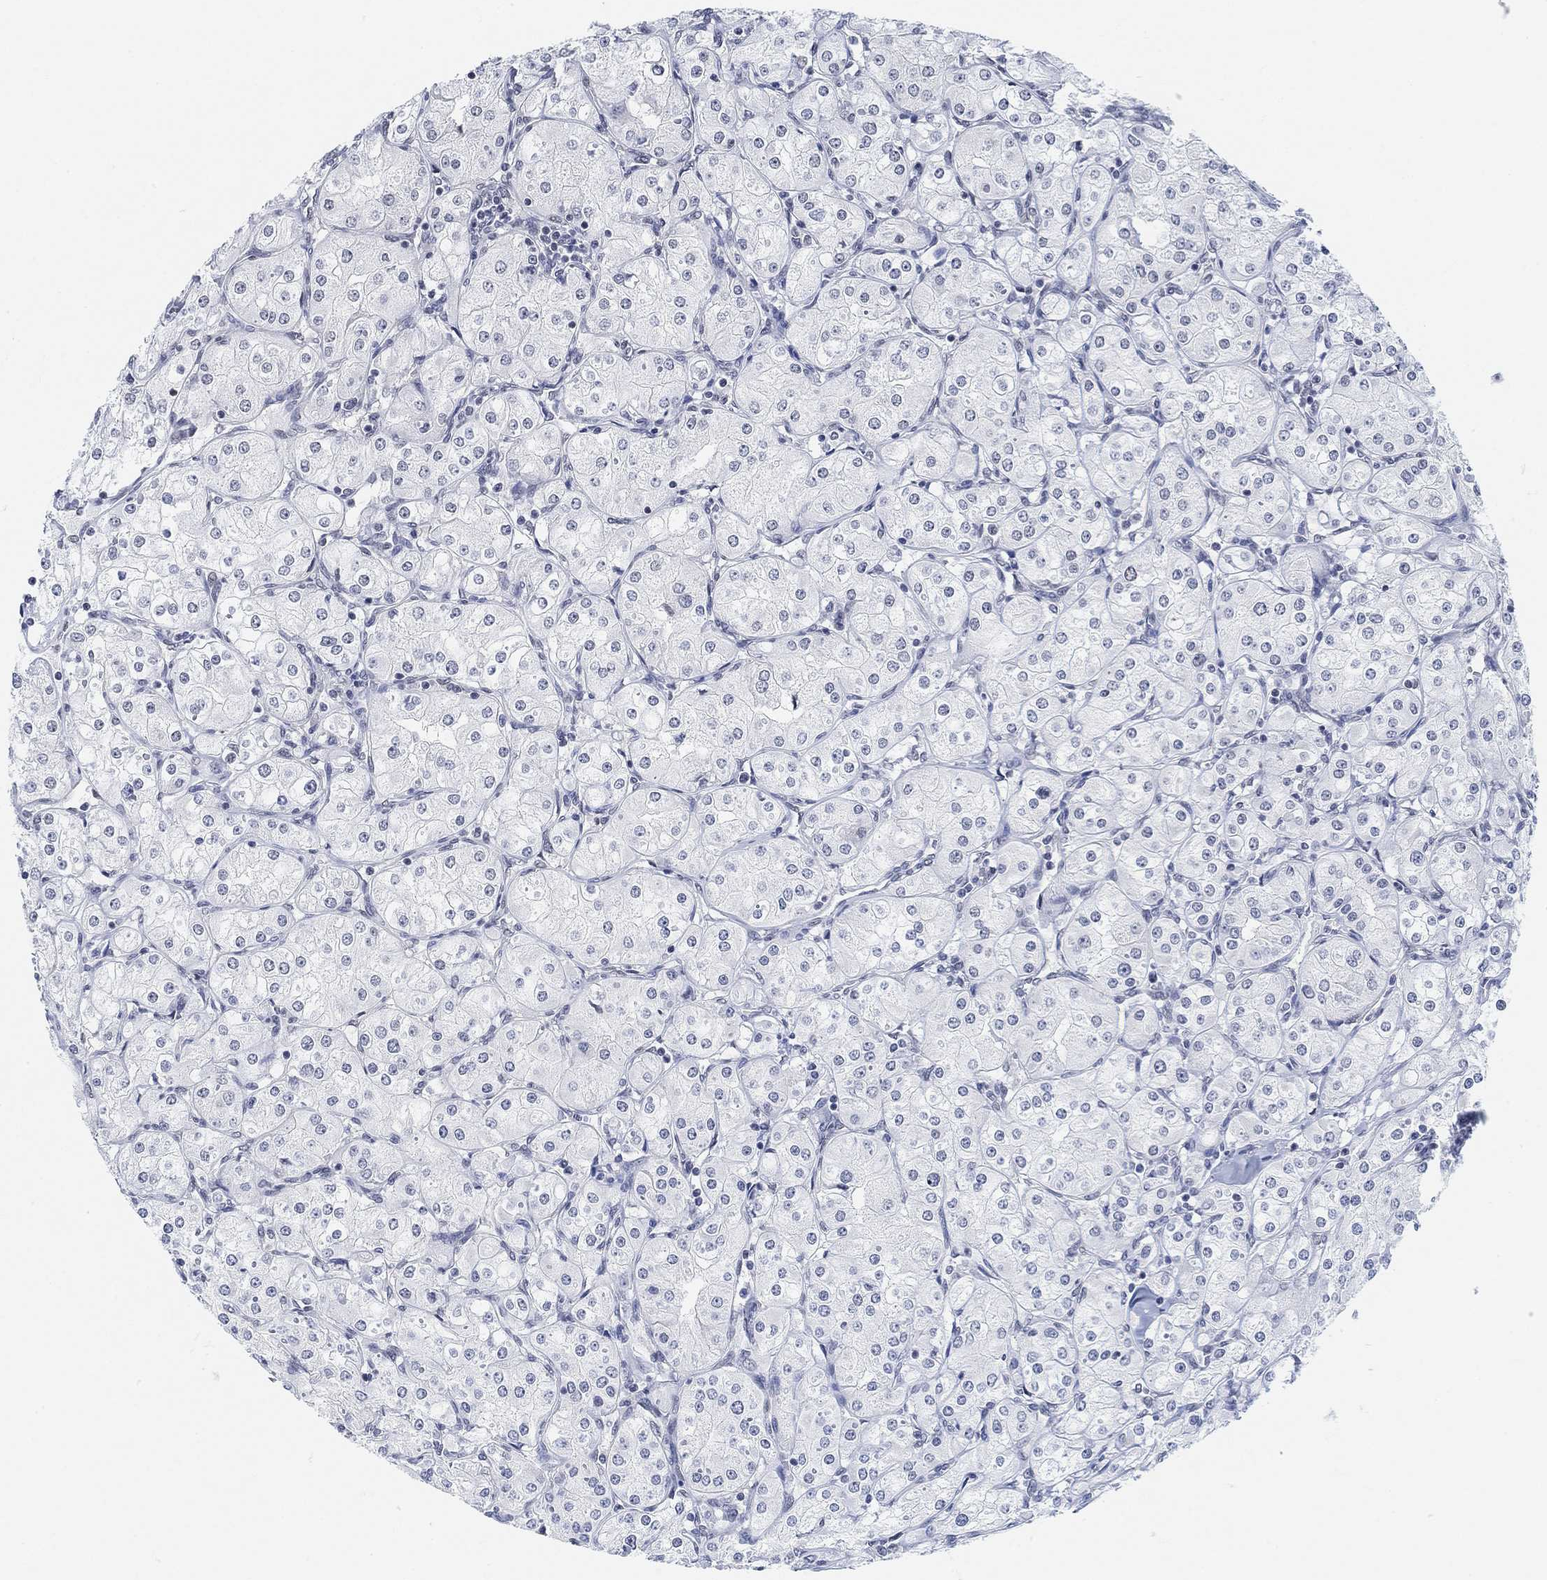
{"staining": {"intensity": "weak", "quantity": "<25%", "location": "nuclear"}, "tissue": "renal cancer", "cell_type": "Tumor cells", "image_type": "cancer", "snomed": [{"axis": "morphology", "description": "Adenocarcinoma, NOS"}, {"axis": "topography", "description": "Kidney"}], "caption": "Immunohistochemistry image of neoplastic tissue: renal cancer (adenocarcinoma) stained with DAB (3,3'-diaminobenzidine) displays no significant protein expression in tumor cells.", "gene": "PURG", "patient": {"sex": "male", "age": 77}}